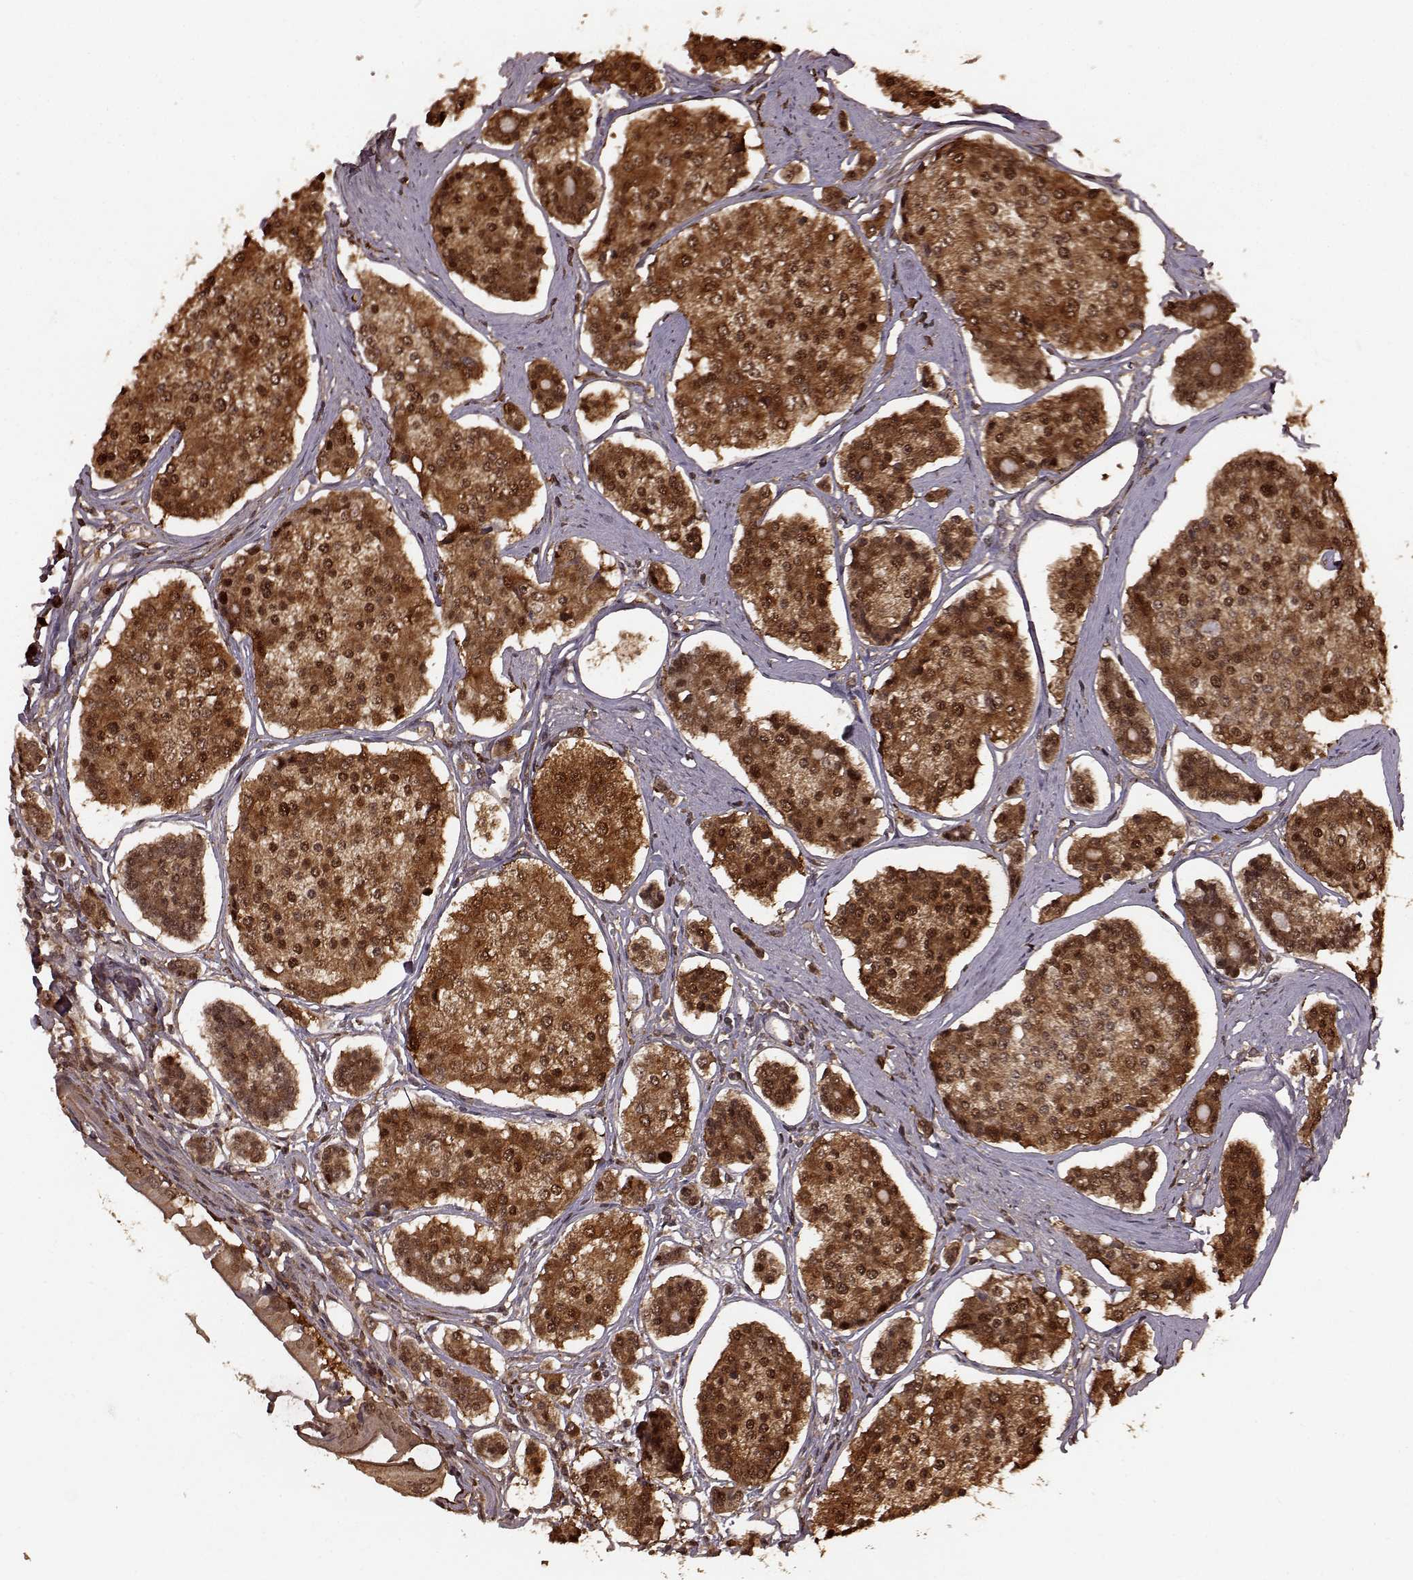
{"staining": {"intensity": "moderate", "quantity": ">75%", "location": "cytoplasmic/membranous,nuclear"}, "tissue": "carcinoid", "cell_type": "Tumor cells", "image_type": "cancer", "snomed": [{"axis": "morphology", "description": "Carcinoid, malignant, NOS"}, {"axis": "topography", "description": "Small intestine"}], "caption": "About >75% of tumor cells in human carcinoid reveal moderate cytoplasmic/membranous and nuclear protein staining as visualized by brown immunohistochemical staining.", "gene": "GSS", "patient": {"sex": "female", "age": 65}}